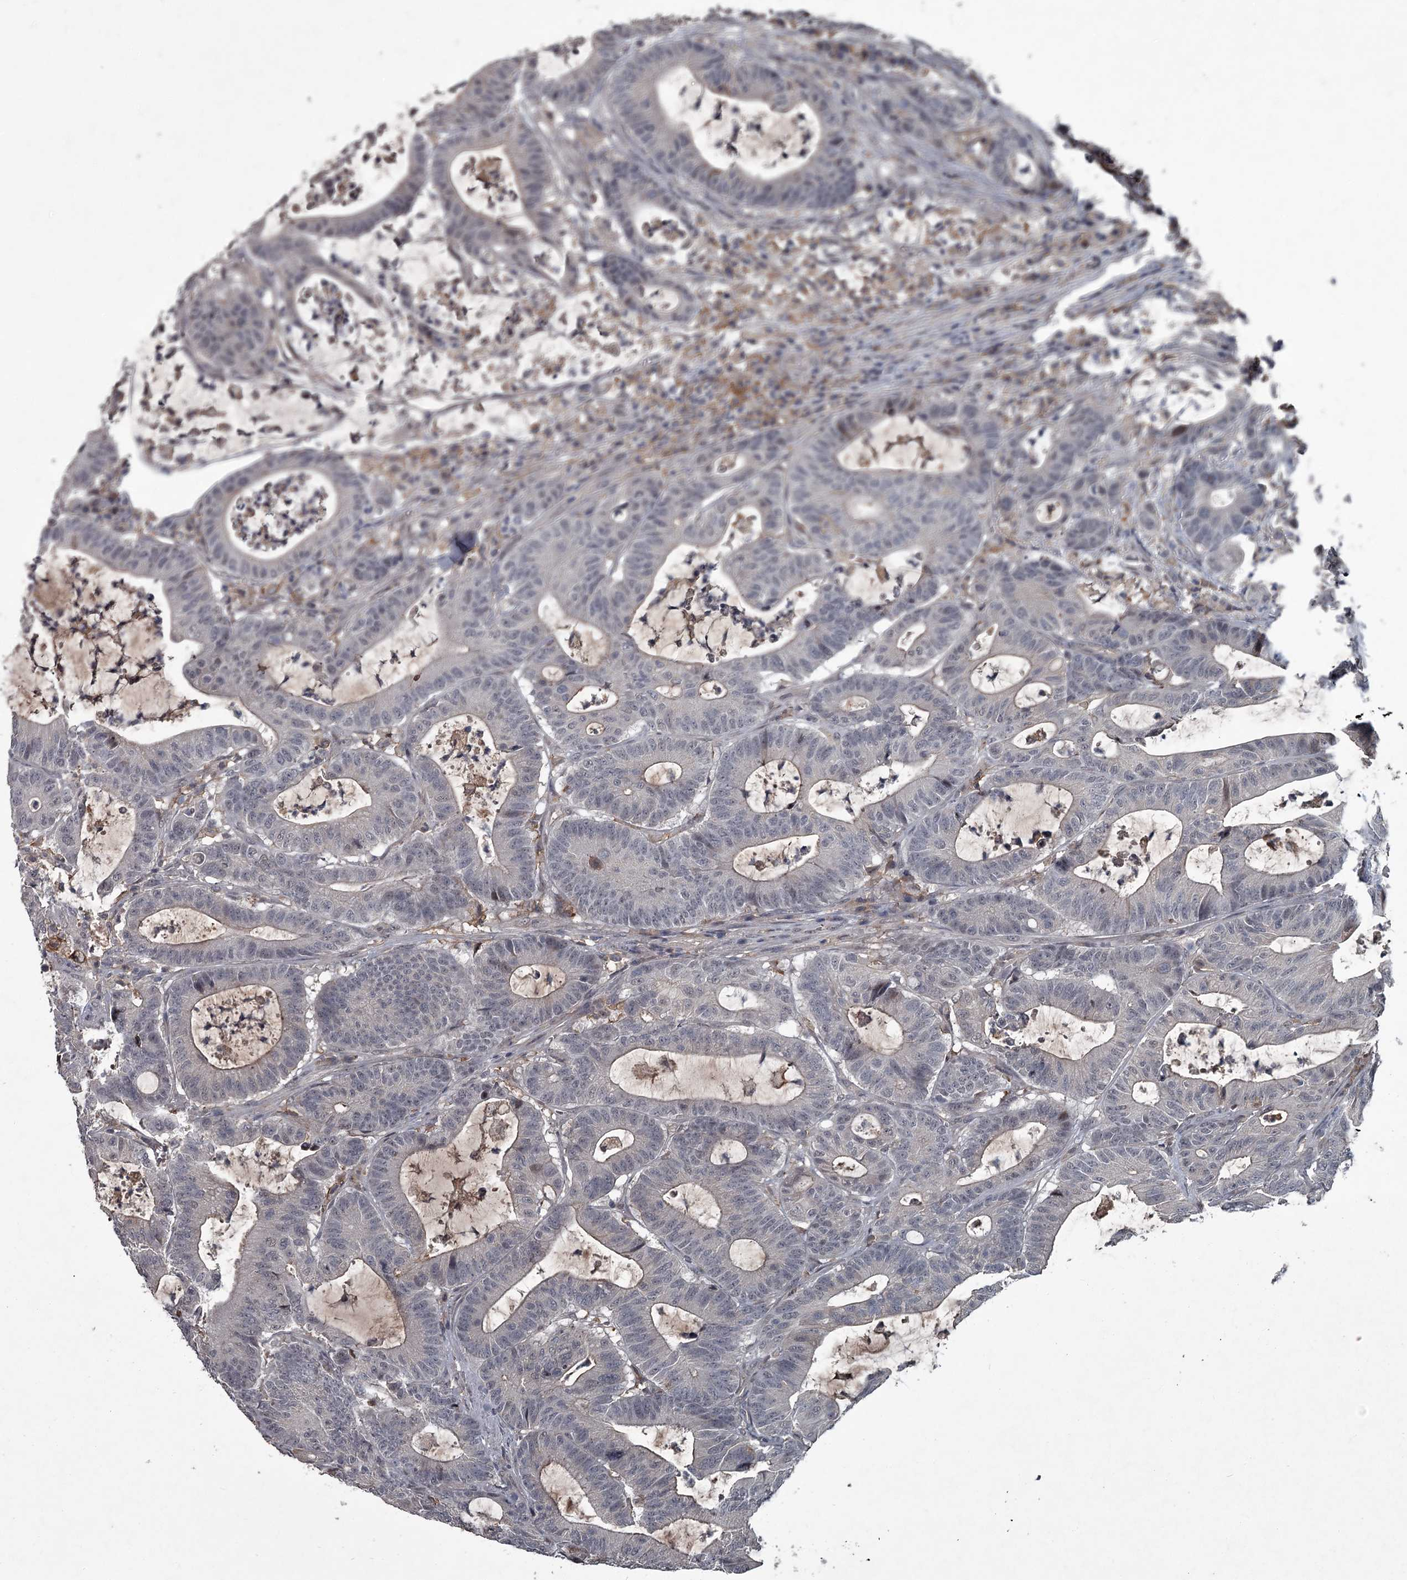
{"staining": {"intensity": "negative", "quantity": "none", "location": "none"}, "tissue": "colorectal cancer", "cell_type": "Tumor cells", "image_type": "cancer", "snomed": [{"axis": "morphology", "description": "Adenocarcinoma, NOS"}, {"axis": "topography", "description": "Colon"}], "caption": "The micrograph displays no significant staining in tumor cells of colorectal cancer (adenocarcinoma).", "gene": "FLVCR2", "patient": {"sex": "female", "age": 84}}